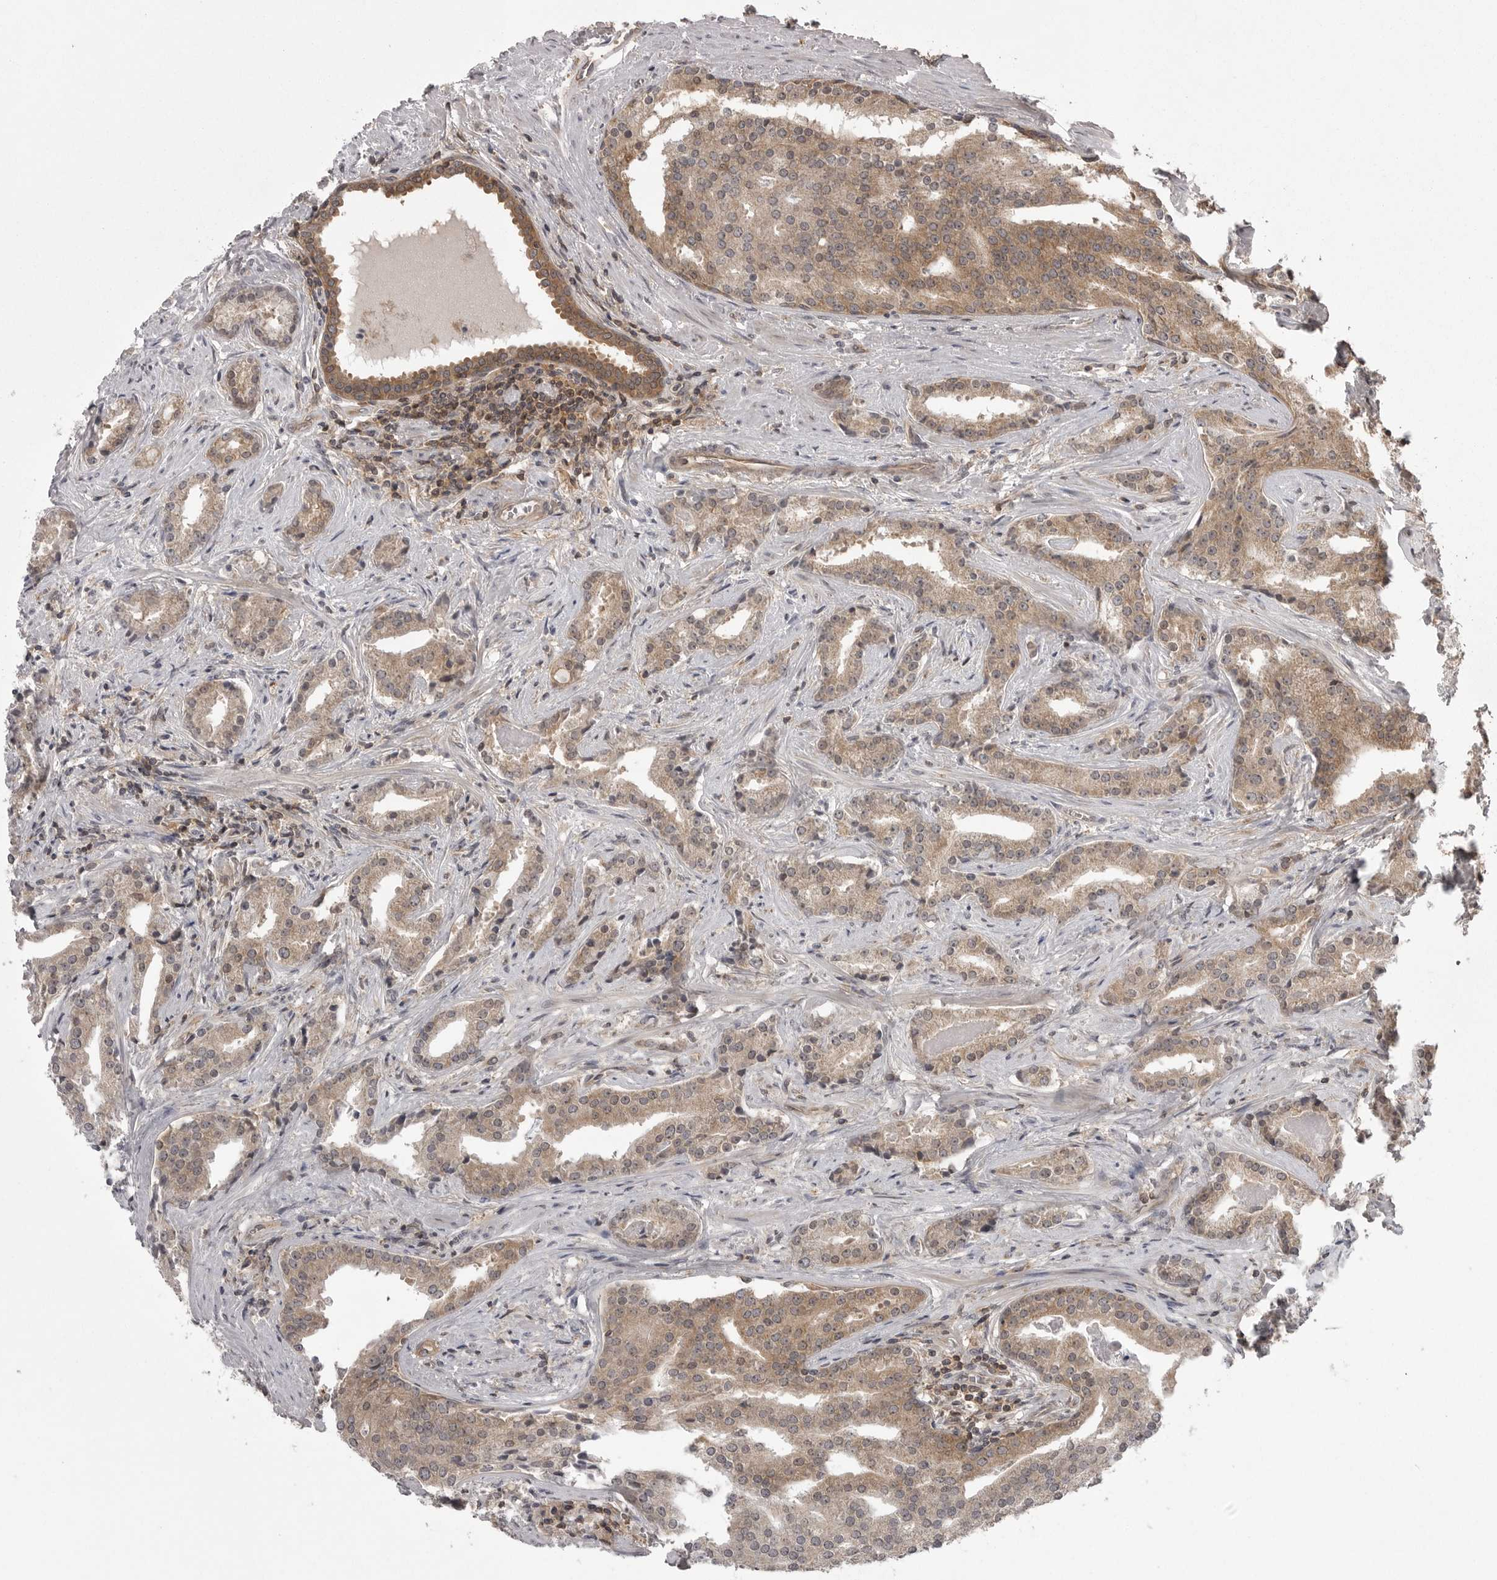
{"staining": {"intensity": "moderate", "quantity": ">75%", "location": "cytoplasmic/membranous"}, "tissue": "prostate cancer", "cell_type": "Tumor cells", "image_type": "cancer", "snomed": [{"axis": "morphology", "description": "Adenocarcinoma, Low grade"}, {"axis": "topography", "description": "Prostate"}], "caption": "A histopathology image showing moderate cytoplasmic/membranous expression in approximately >75% of tumor cells in prostate cancer, as visualized by brown immunohistochemical staining.", "gene": "STK24", "patient": {"sex": "male", "age": 67}}